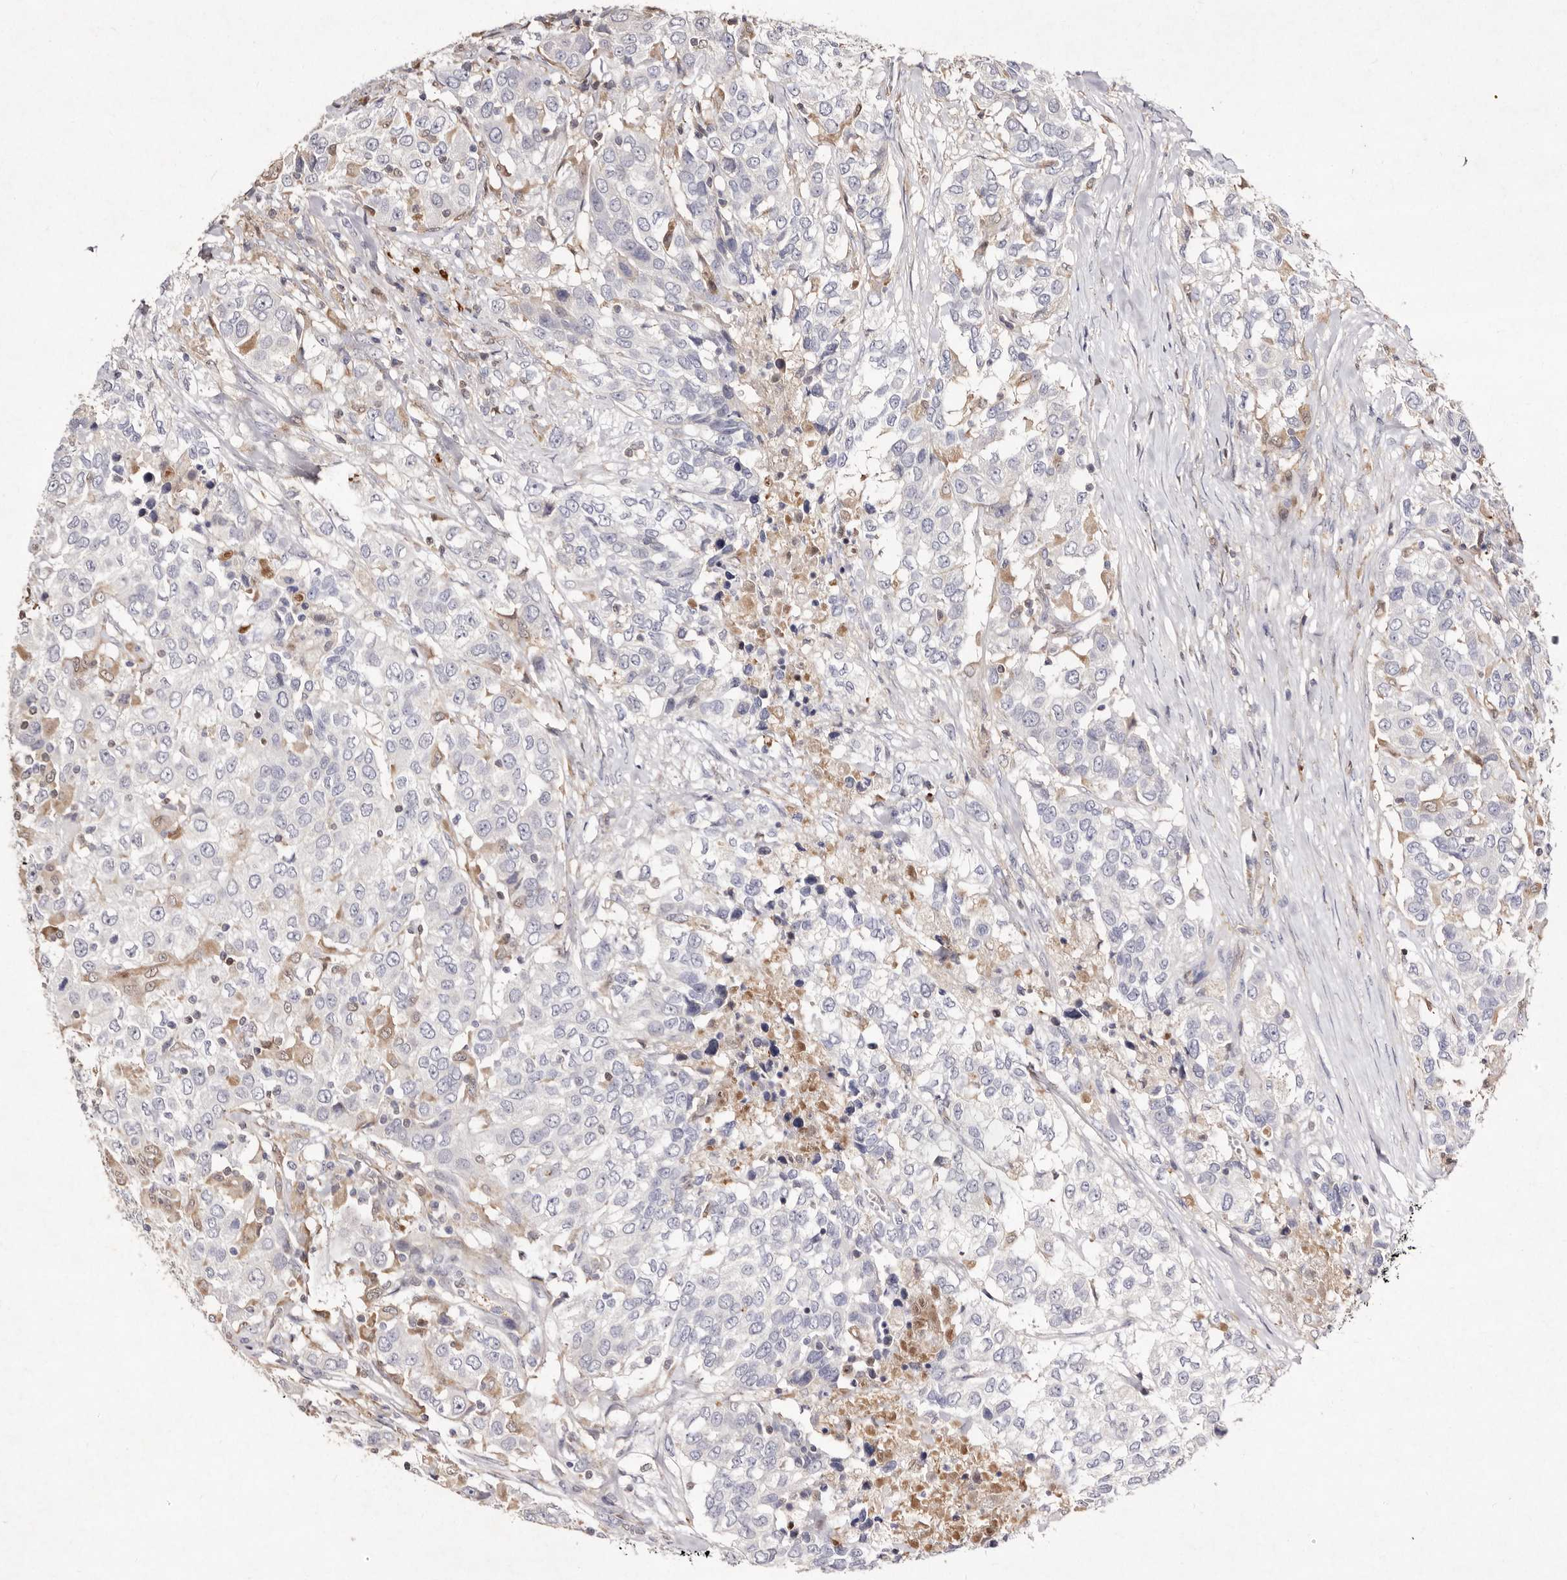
{"staining": {"intensity": "negative", "quantity": "none", "location": "none"}, "tissue": "urothelial cancer", "cell_type": "Tumor cells", "image_type": "cancer", "snomed": [{"axis": "morphology", "description": "Urothelial carcinoma, High grade"}, {"axis": "topography", "description": "Urinary bladder"}], "caption": "Protein analysis of urothelial cancer displays no significant positivity in tumor cells. Nuclei are stained in blue.", "gene": "GIMAP4", "patient": {"sex": "female", "age": 80}}